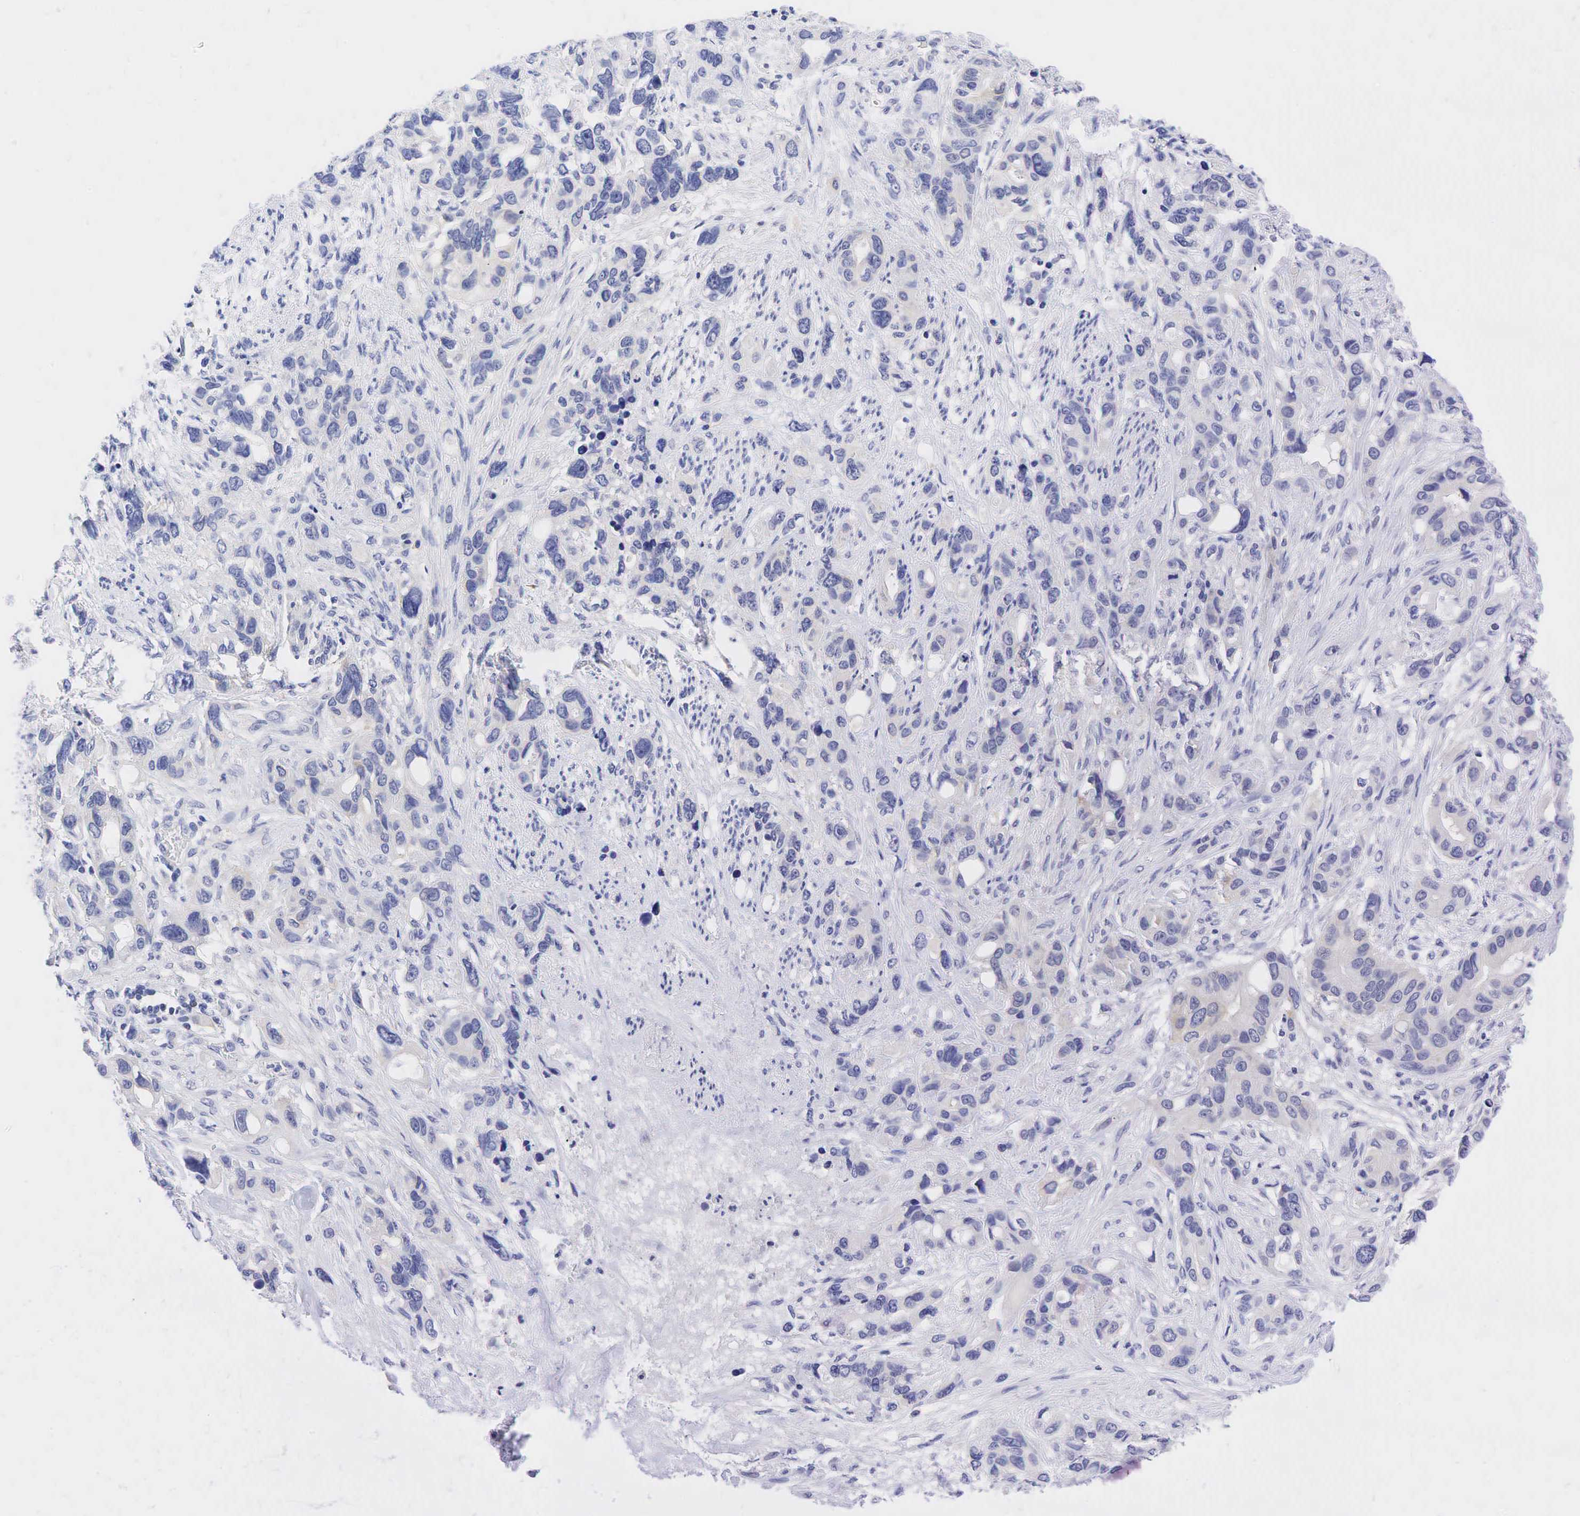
{"staining": {"intensity": "negative", "quantity": "none", "location": "none"}, "tissue": "stomach cancer", "cell_type": "Tumor cells", "image_type": "cancer", "snomed": [{"axis": "morphology", "description": "Adenocarcinoma, NOS"}, {"axis": "topography", "description": "Stomach, upper"}], "caption": "This photomicrograph is of stomach cancer (adenocarcinoma) stained with immunohistochemistry to label a protein in brown with the nuclei are counter-stained blue. There is no staining in tumor cells. (DAB immunohistochemistry with hematoxylin counter stain).", "gene": "AR", "patient": {"sex": "male", "age": 47}}